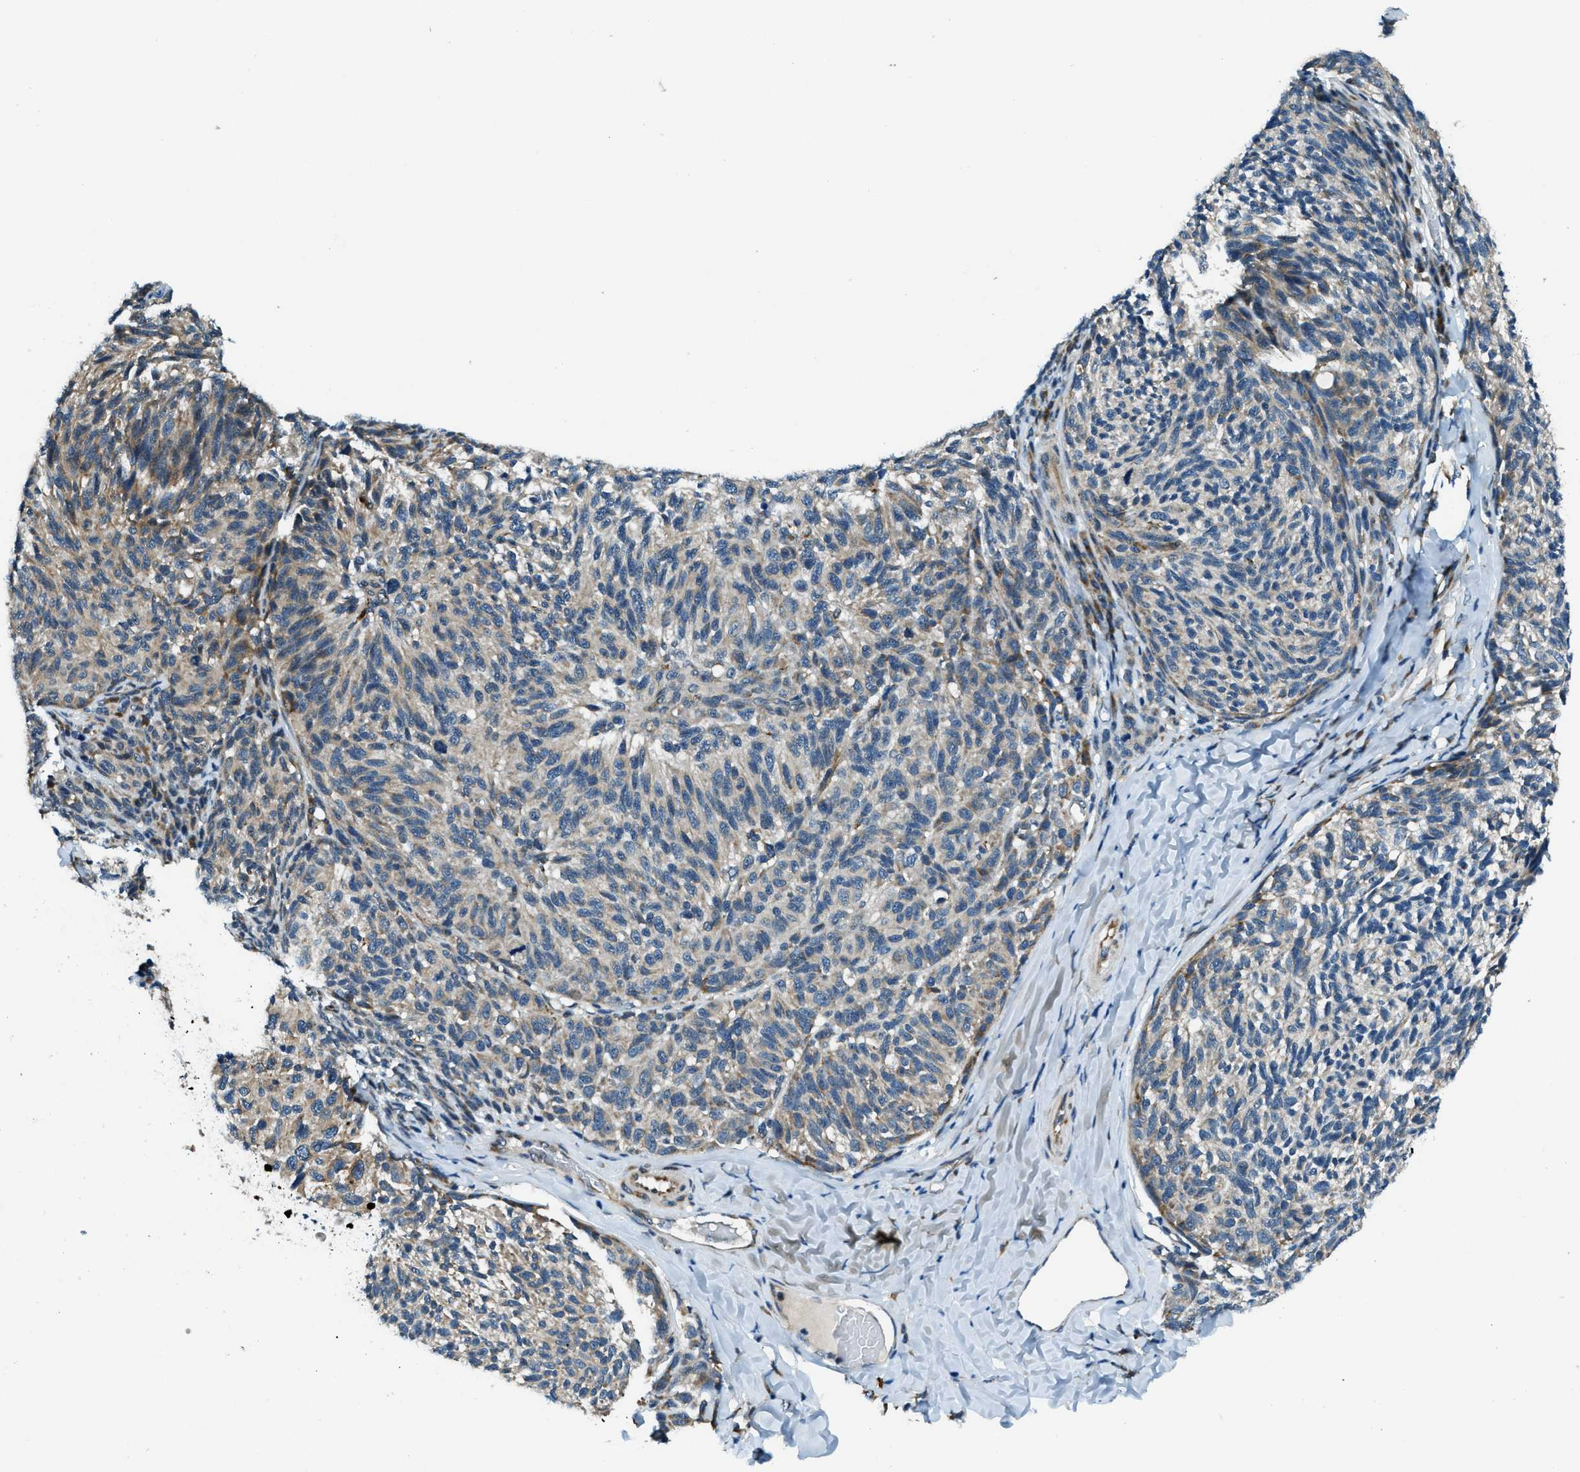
{"staining": {"intensity": "weak", "quantity": "<25%", "location": "cytoplasmic/membranous"}, "tissue": "melanoma", "cell_type": "Tumor cells", "image_type": "cancer", "snomed": [{"axis": "morphology", "description": "Malignant melanoma, NOS"}, {"axis": "topography", "description": "Skin"}], "caption": "Immunohistochemical staining of malignant melanoma exhibits no significant expression in tumor cells. (DAB immunohistochemistry, high magnification).", "gene": "GINM1", "patient": {"sex": "female", "age": 73}}